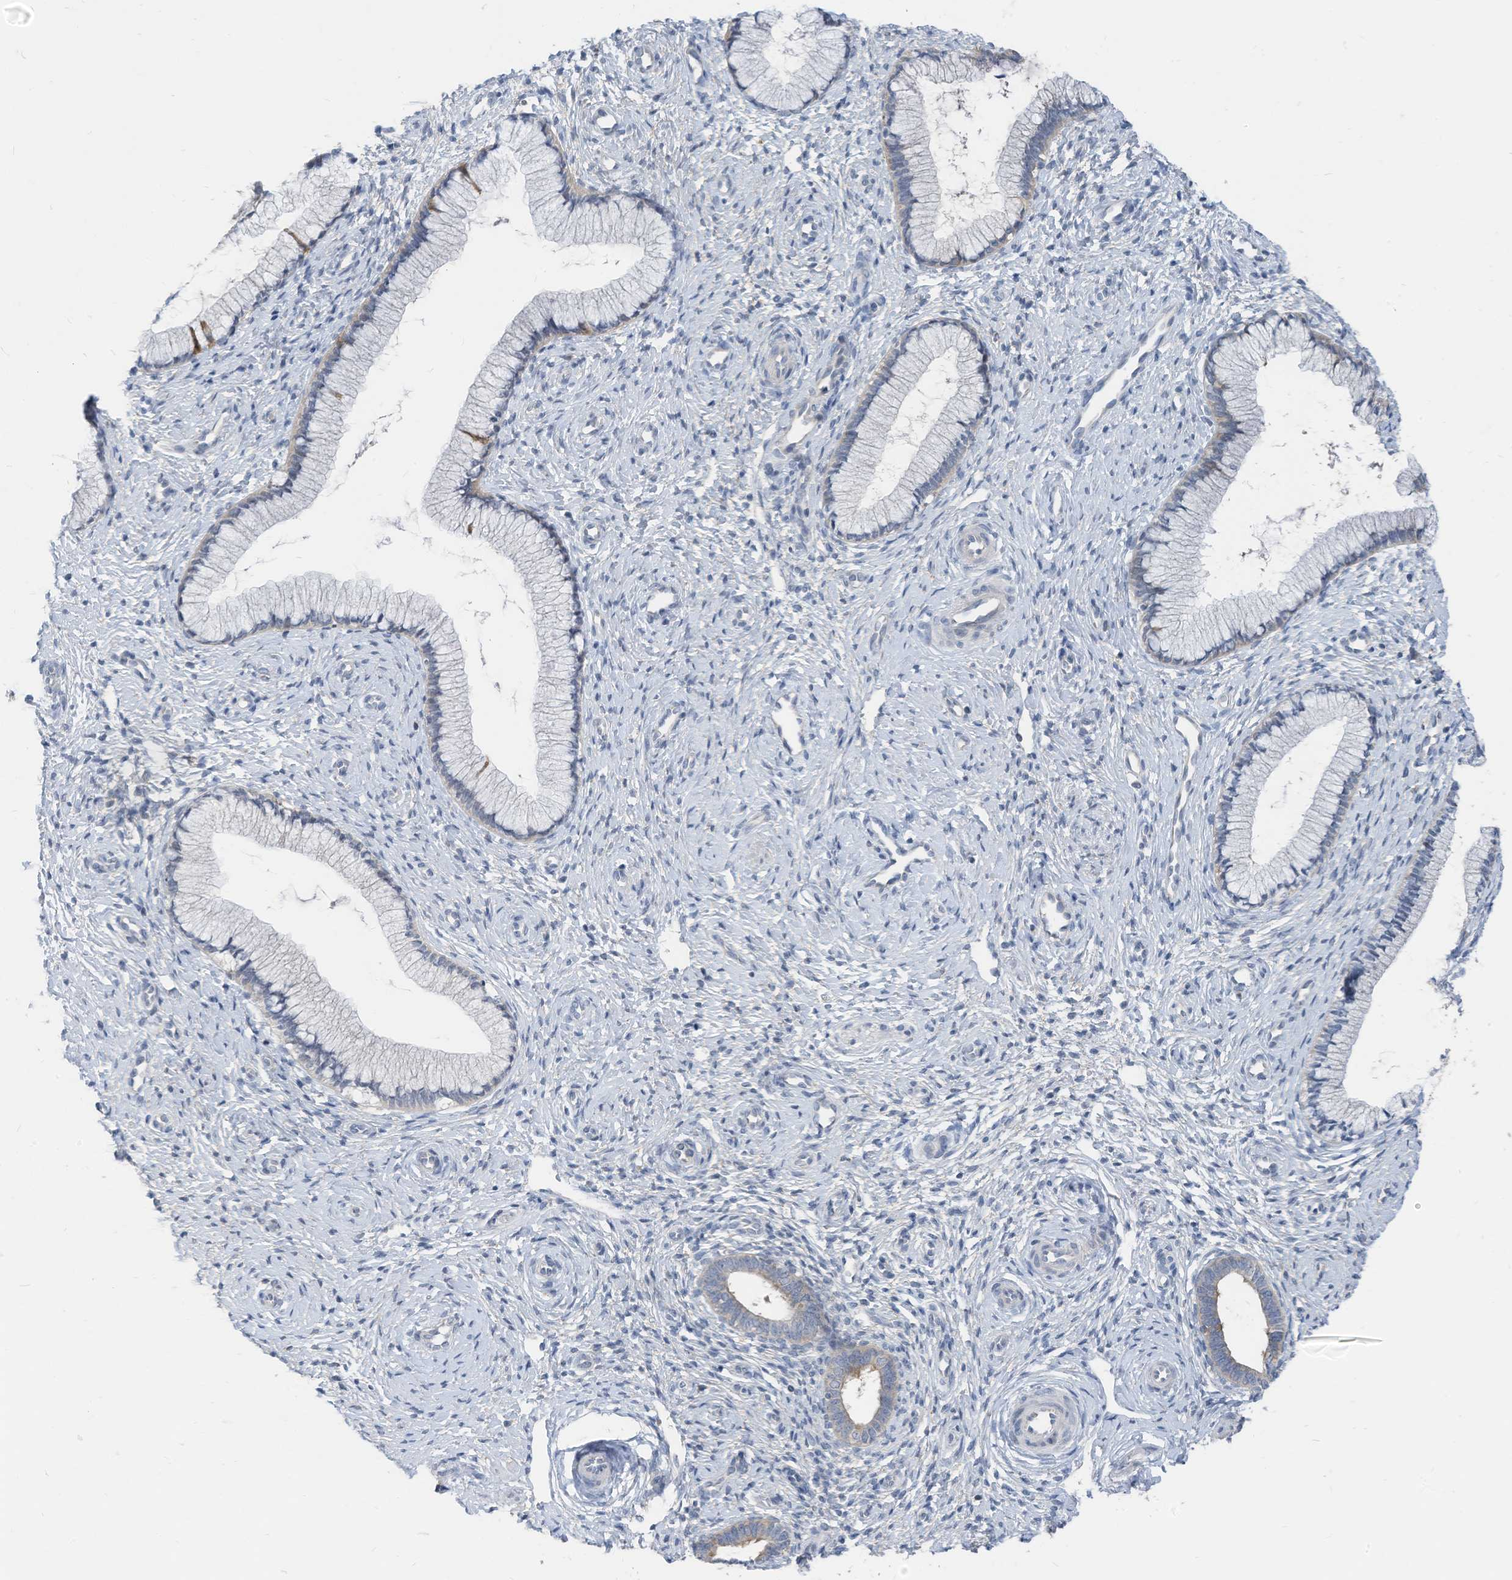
{"staining": {"intensity": "negative", "quantity": "none", "location": "none"}, "tissue": "cervix", "cell_type": "Glandular cells", "image_type": "normal", "snomed": [{"axis": "morphology", "description": "Normal tissue, NOS"}, {"axis": "topography", "description": "Cervix"}], "caption": "Immunohistochemistry (IHC) micrograph of unremarkable cervix: cervix stained with DAB reveals no significant protein staining in glandular cells. The staining was performed using DAB to visualize the protein expression in brown, while the nuclei were stained in blue with hematoxylin (Magnification: 20x).", "gene": "LDAH", "patient": {"sex": "female", "age": 27}}